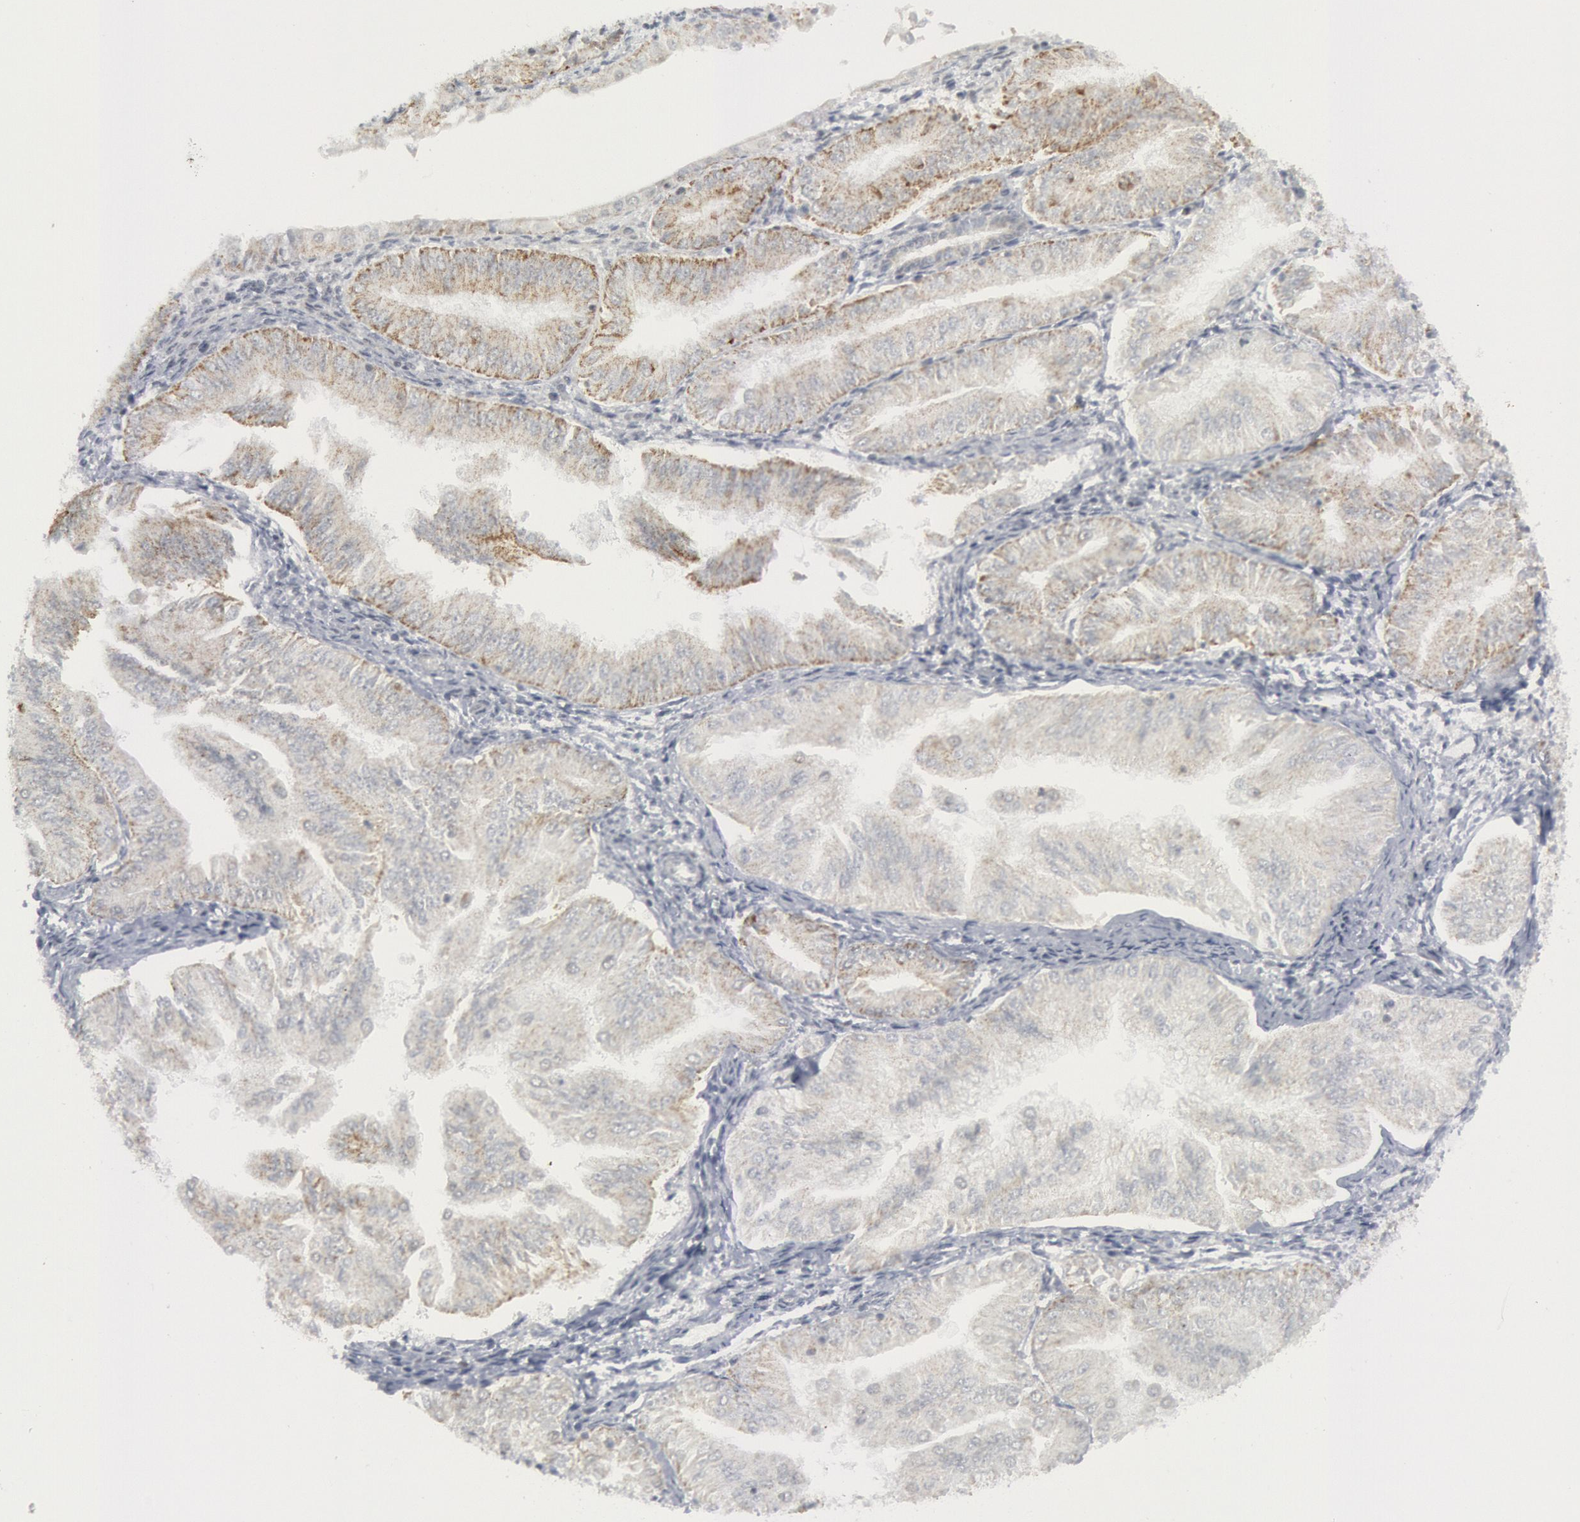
{"staining": {"intensity": "weak", "quantity": "<25%", "location": "cytoplasmic/membranous"}, "tissue": "endometrial cancer", "cell_type": "Tumor cells", "image_type": "cancer", "snomed": [{"axis": "morphology", "description": "Adenocarcinoma, NOS"}, {"axis": "topography", "description": "Endometrium"}], "caption": "Human adenocarcinoma (endometrial) stained for a protein using IHC demonstrates no staining in tumor cells.", "gene": "CASP9", "patient": {"sex": "female", "age": 53}}